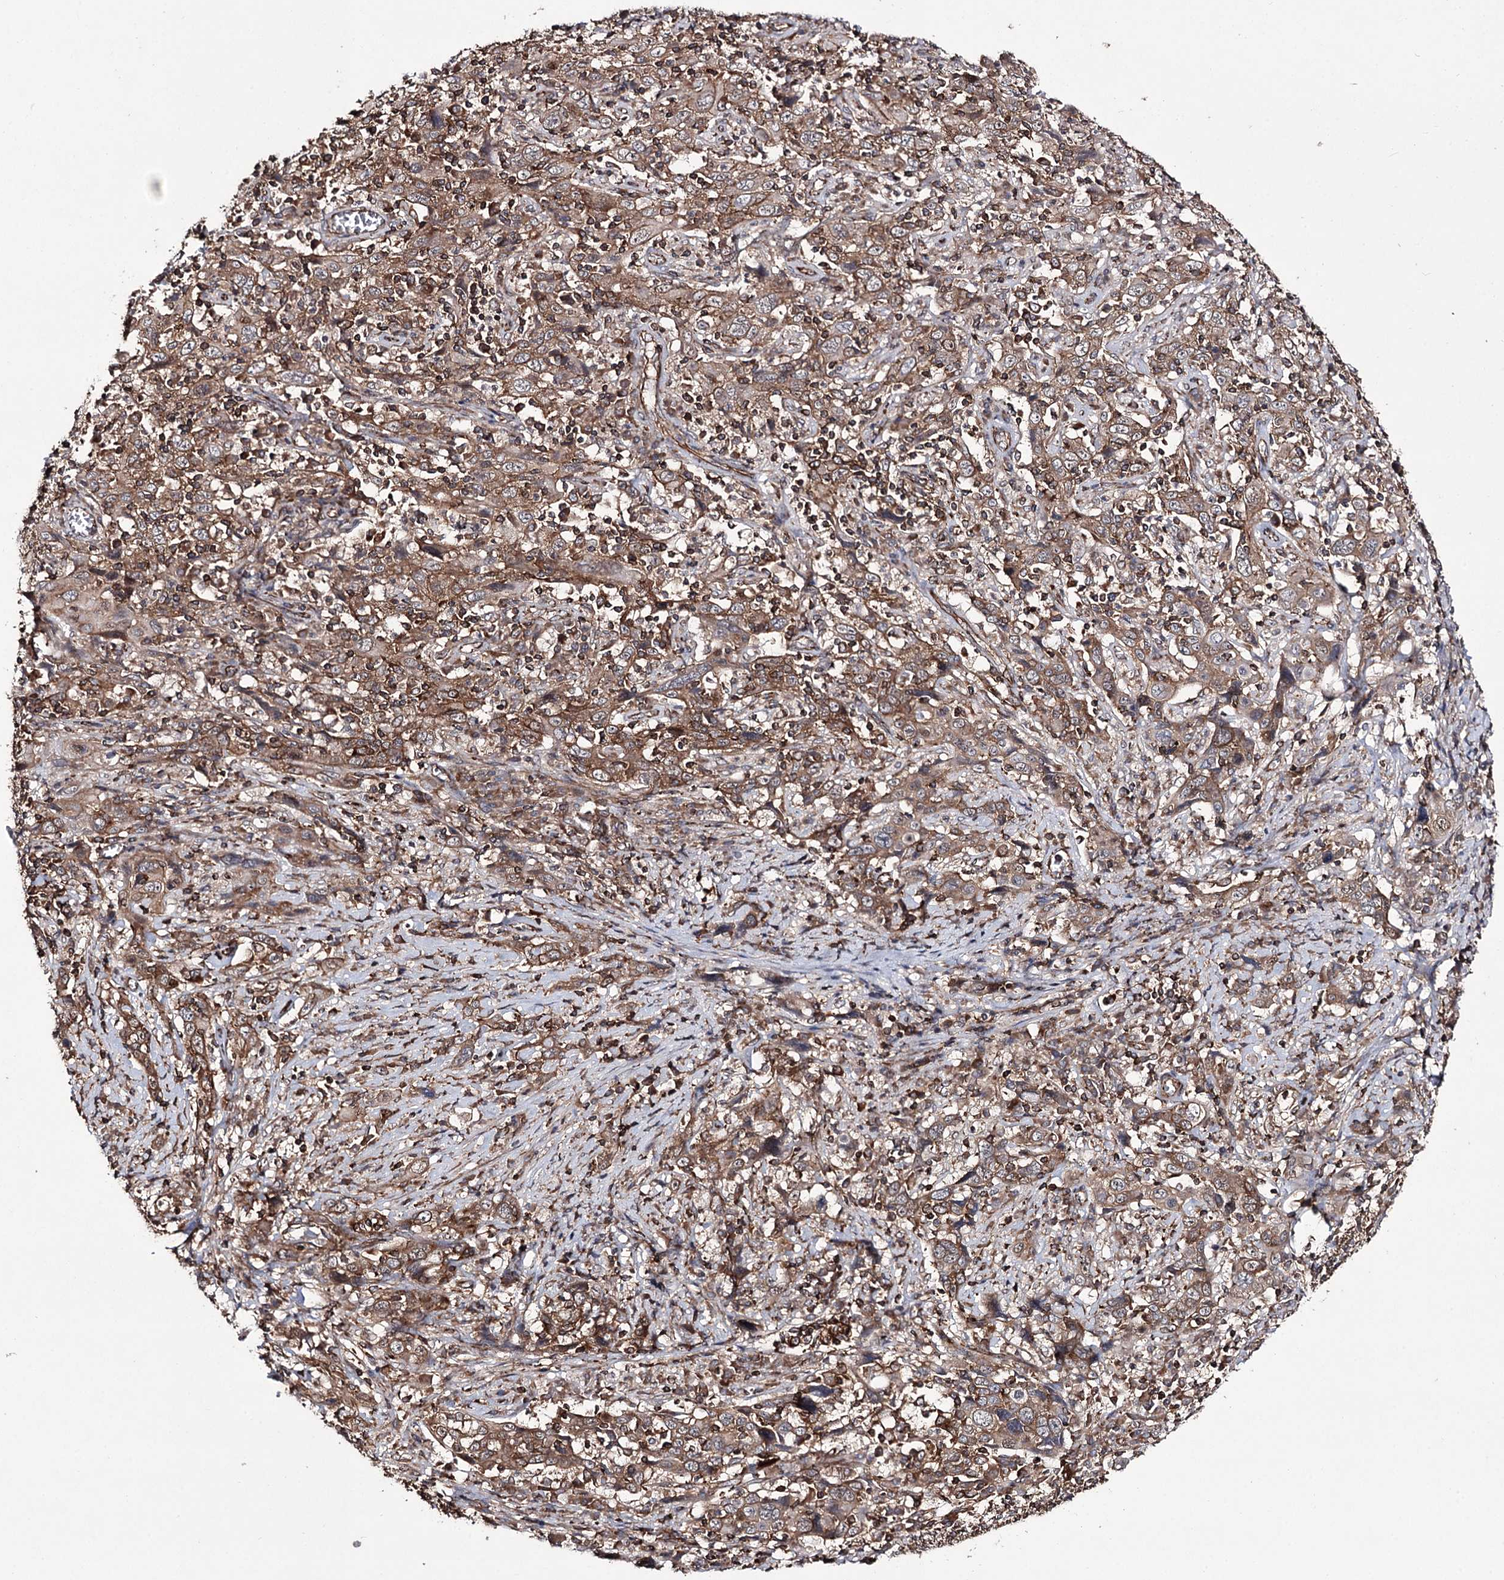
{"staining": {"intensity": "moderate", "quantity": ">75%", "location": "cytoplasmic/membranous"}, "tissue": "cervical cancer", "cell_type": "Tumor cells", "image_type": "cancer", "snomed": [{"axis": "morphology", "description": "Squamous cell carcinoma, NOS"}, {"axis": "topography", "description": "Cervix"}], "caption": "Immunohistochemical staining of human cervical cancer displays medium levels of moderate cytoplasmic/membranous protein positivity in approximately >75% of tumor cells. Nuclei are stained in blue.", "gene": "DHX29", "patient": {"sex": "female", "age": 46}}